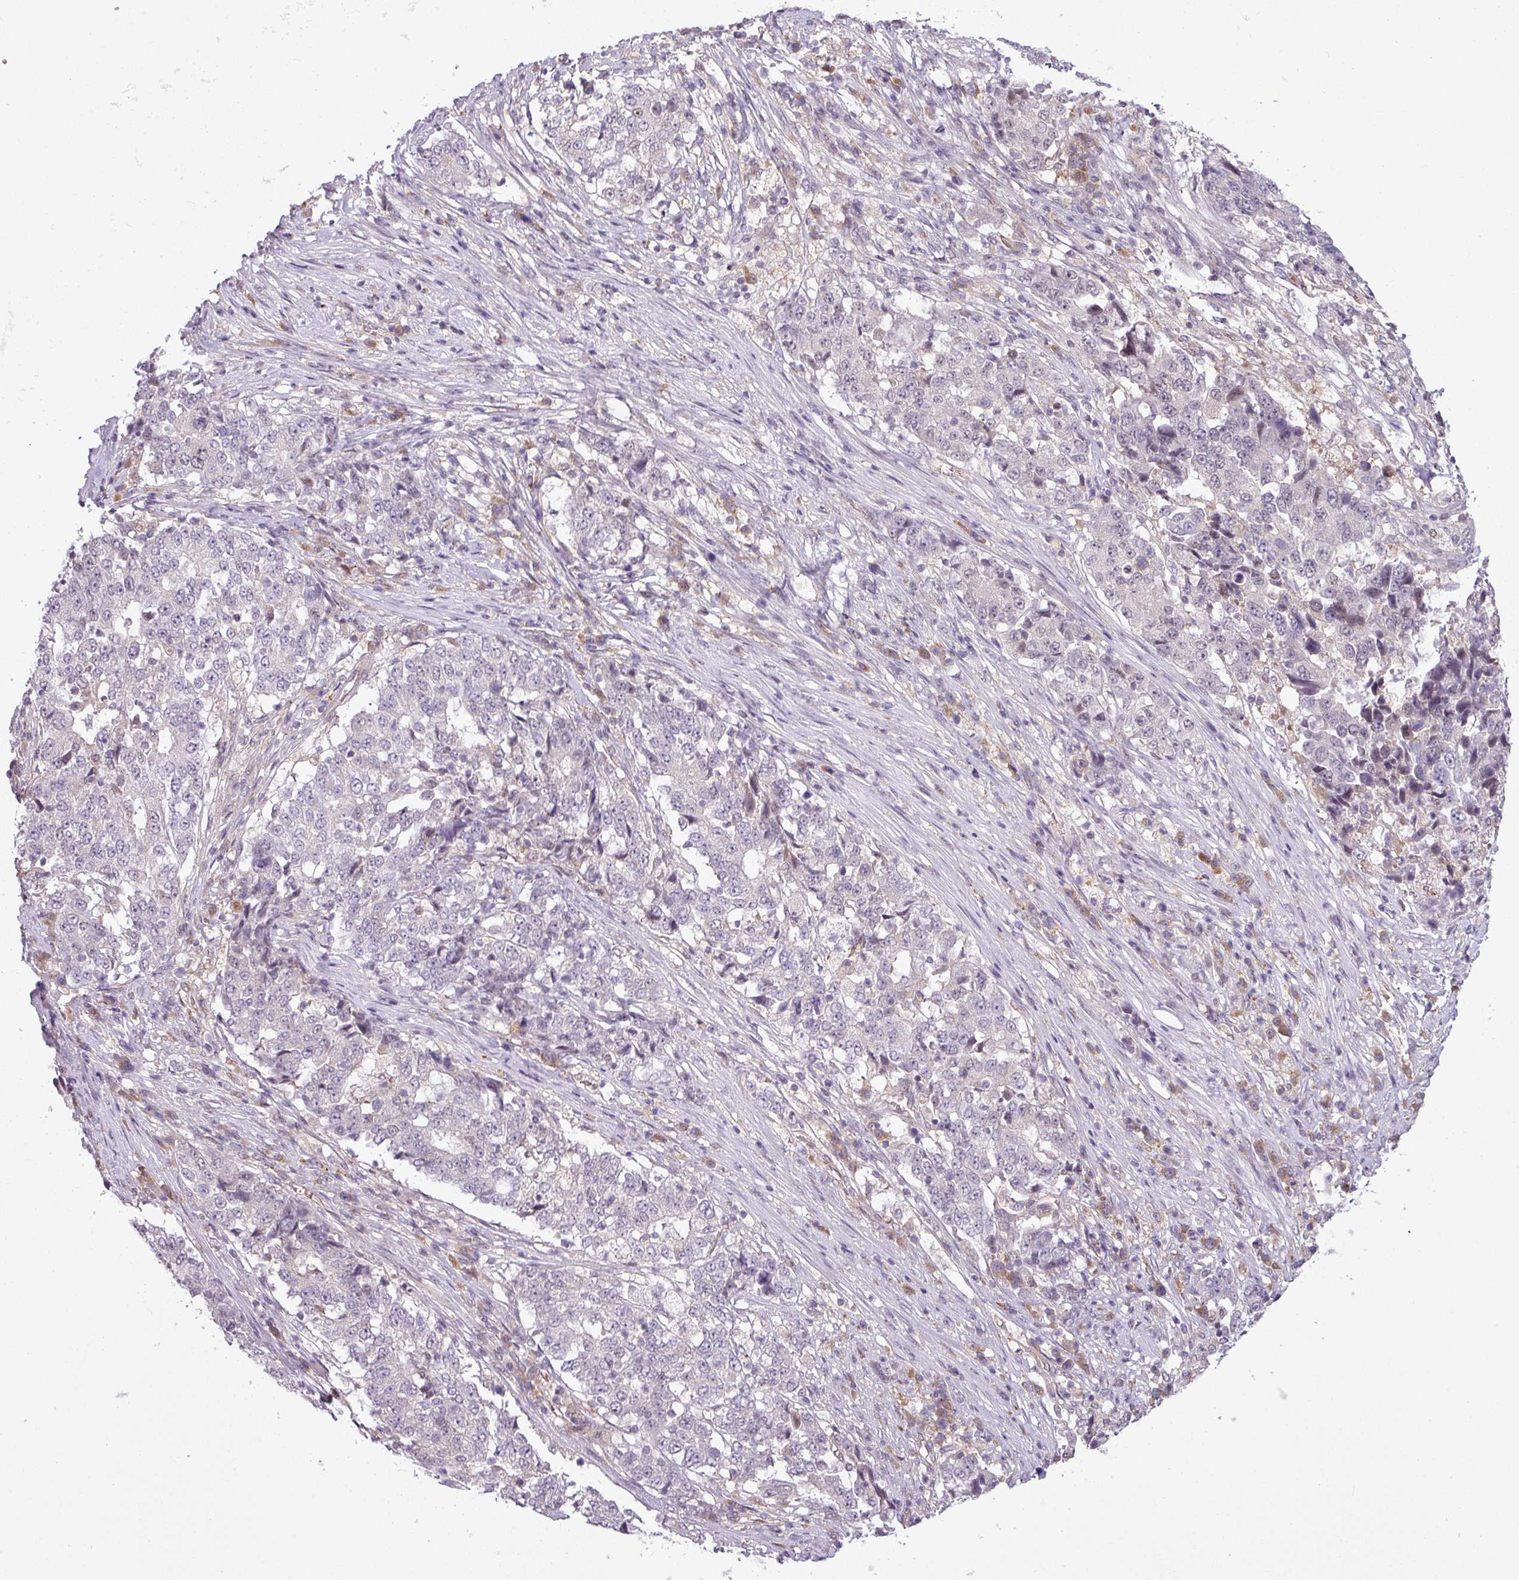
{"staining": {"intensity": "negative", "quantity": "none", "location": "none"}, "tissue": "stomach cancer", "cell_type": "Tumor cells", "image_type": "cancer", "snomed": [{"axis": "morphology", "description": "Adenocarcinoma, NOS"}, {"axis": "topography", "description": "Stomach"}], "caption": "Immunohistochemistry (IHC) micrograph of stomach adenocarcinoma stained for a protein (brown), which shows no positivity in tumor cells.", "gene": "CCDC144A", "patient": {"sex": "male", "age": 59}}